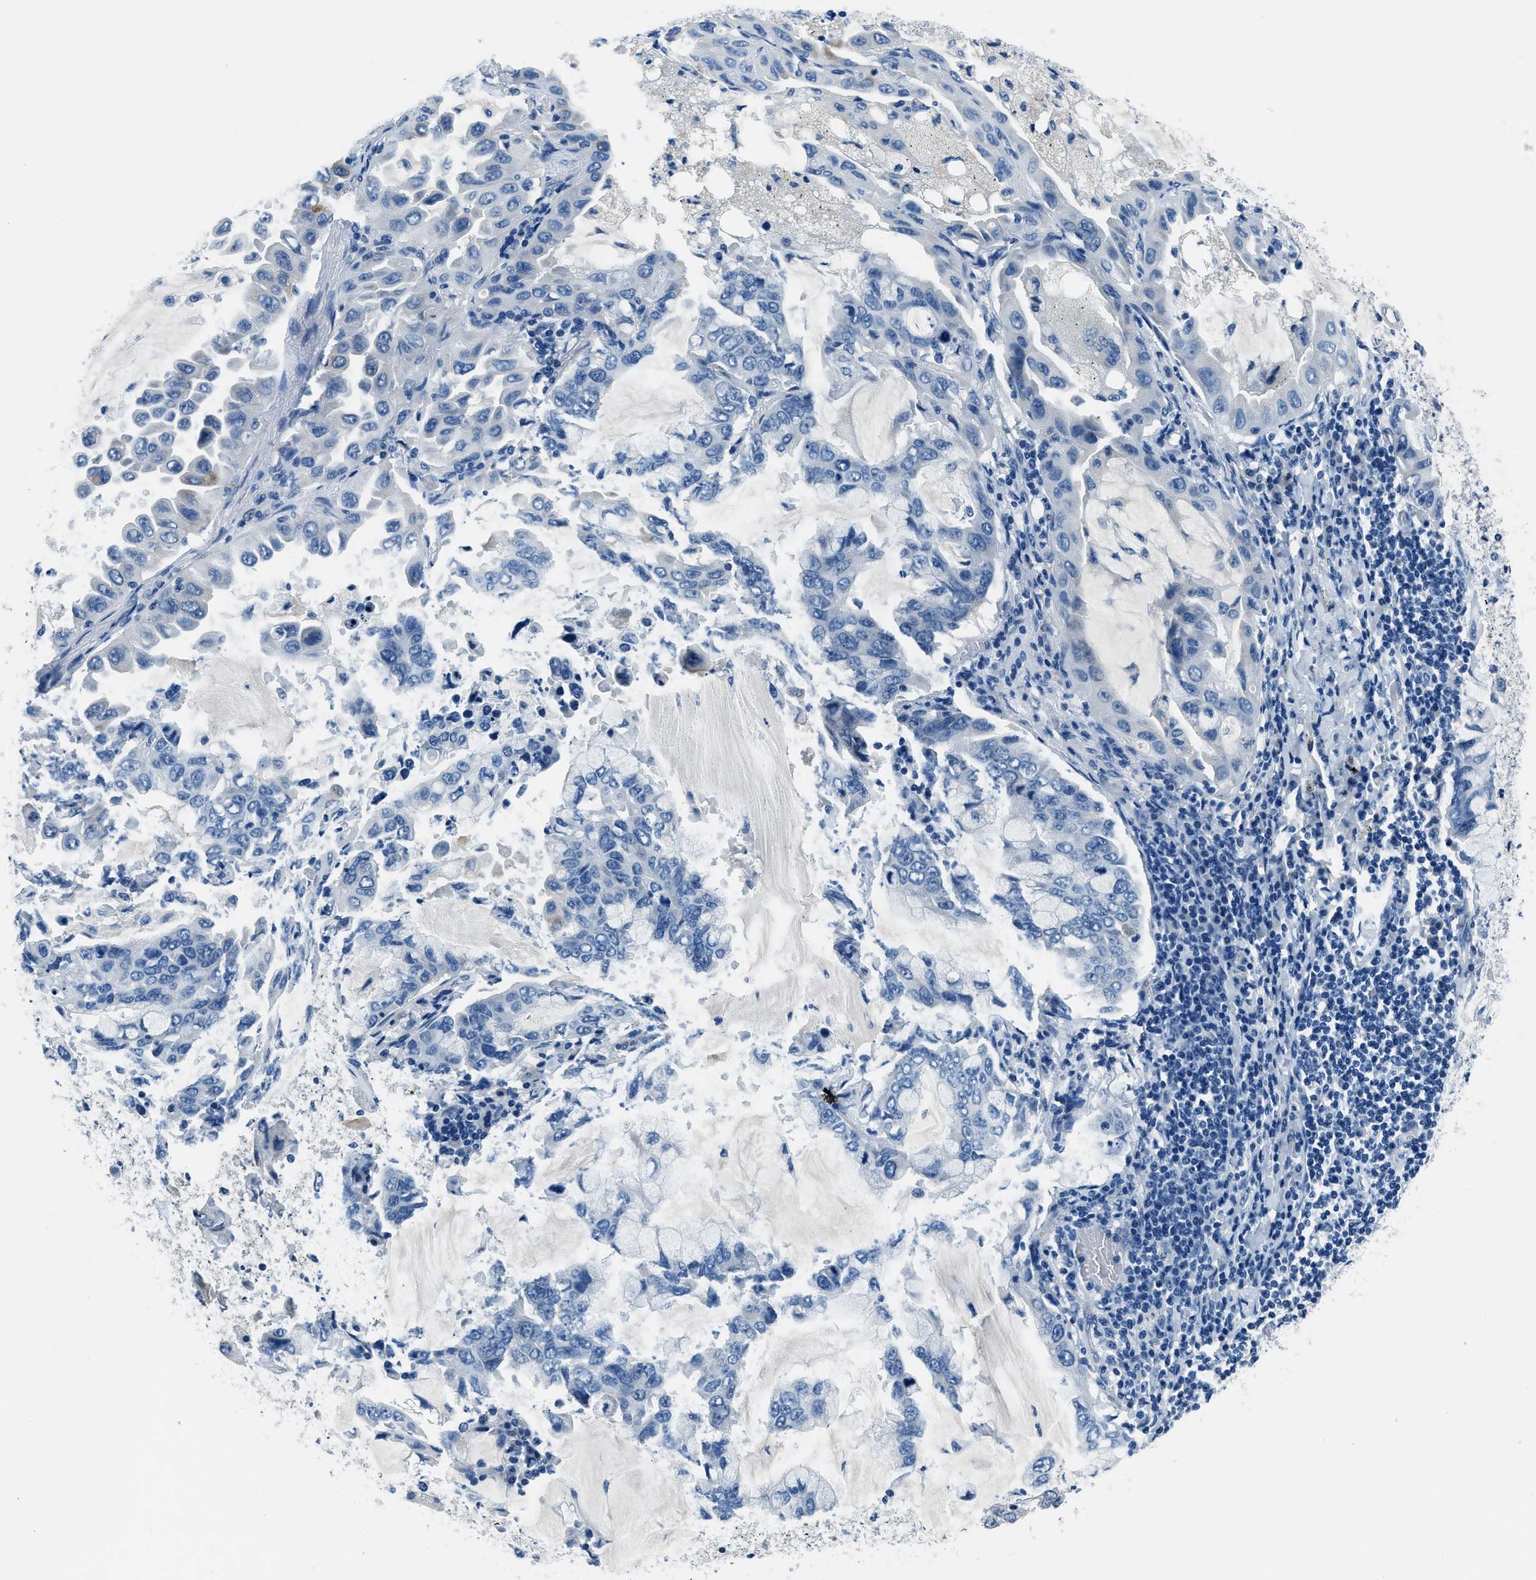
{"staining": {"intensity": "negative", "quantity": "none", "location": "none"}, "tissue": "lung cancer", "cell_type": "Tumor cells", "image_type": "cancer", "snomed": [{"axis": "morphology", "description": "Adenocarcinoma, NOS"}, {"axis": "topography", "description": "Lung"}], "caption": "Human adenocarcinoma (lung) stained for a protein using IHC demonstrates no staining in tumor cells.", "gene": "GJA3", "patient": {"sex": "male", "age": 64}}